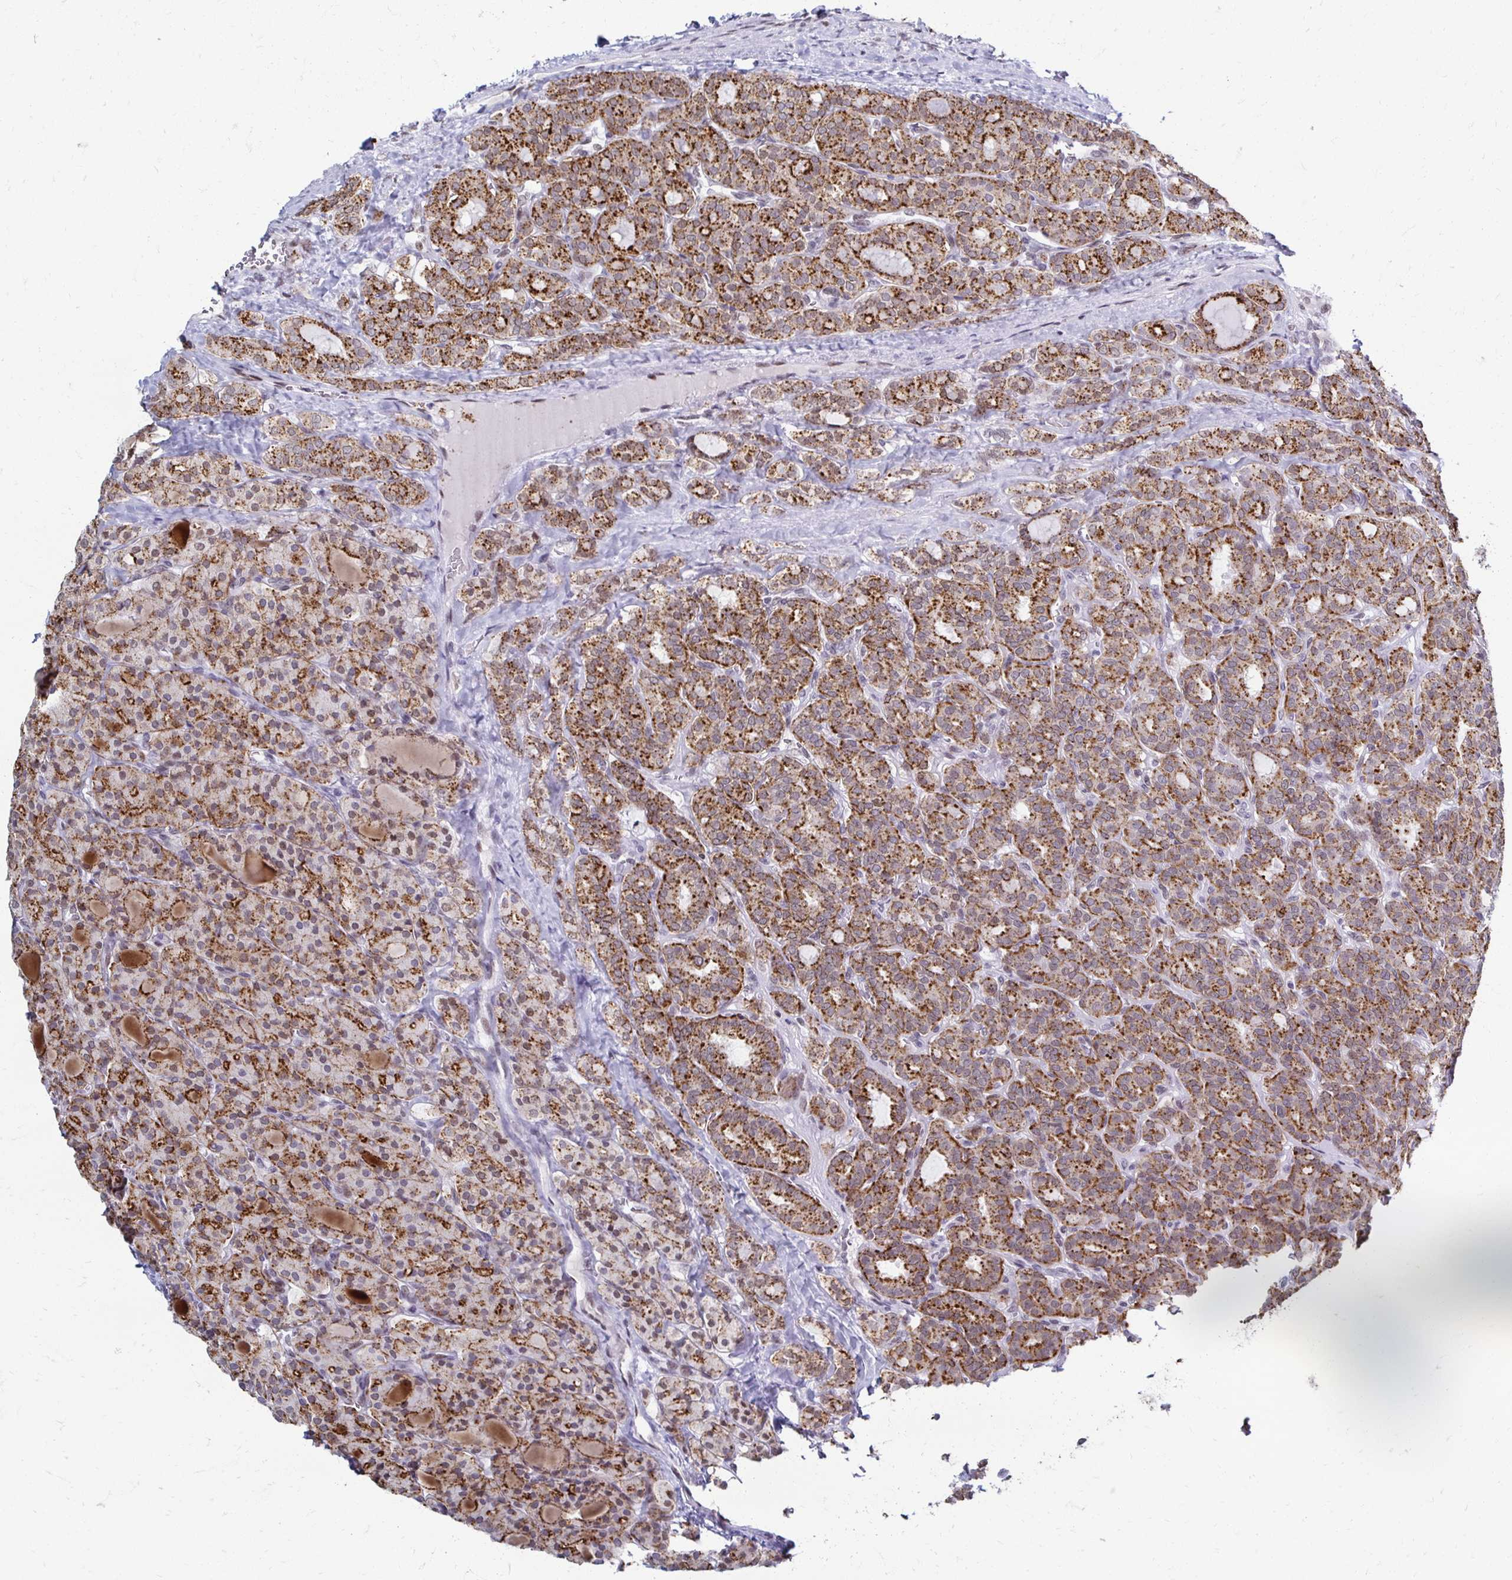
{"staining": {"intensity": "moderate", "quantity": ">75%", "location": "cytoplasmic/membranous"}, "tissue": "thyroid cancer", "cell_type": "Tumor cells", "image_type": "cancer", "snomed": [{"axis": "morphology", "description": "Normal tissue, NOS"}, {"axis": "morphology", "description": "Follicular adenoma carcinoma, NOS"}, {"axis": "topography", "description": "Thyroid gland"}], "caption": "Immunohistochemical staining of thyroid cancer (follicular adenoma carcinoma) demonstrates medium levels of moderate cytoplasmic/membranous protein staining in about >75% of tumor cells.", "gene": "IRF7", "patient": {"sex": "female", "age": 31}}